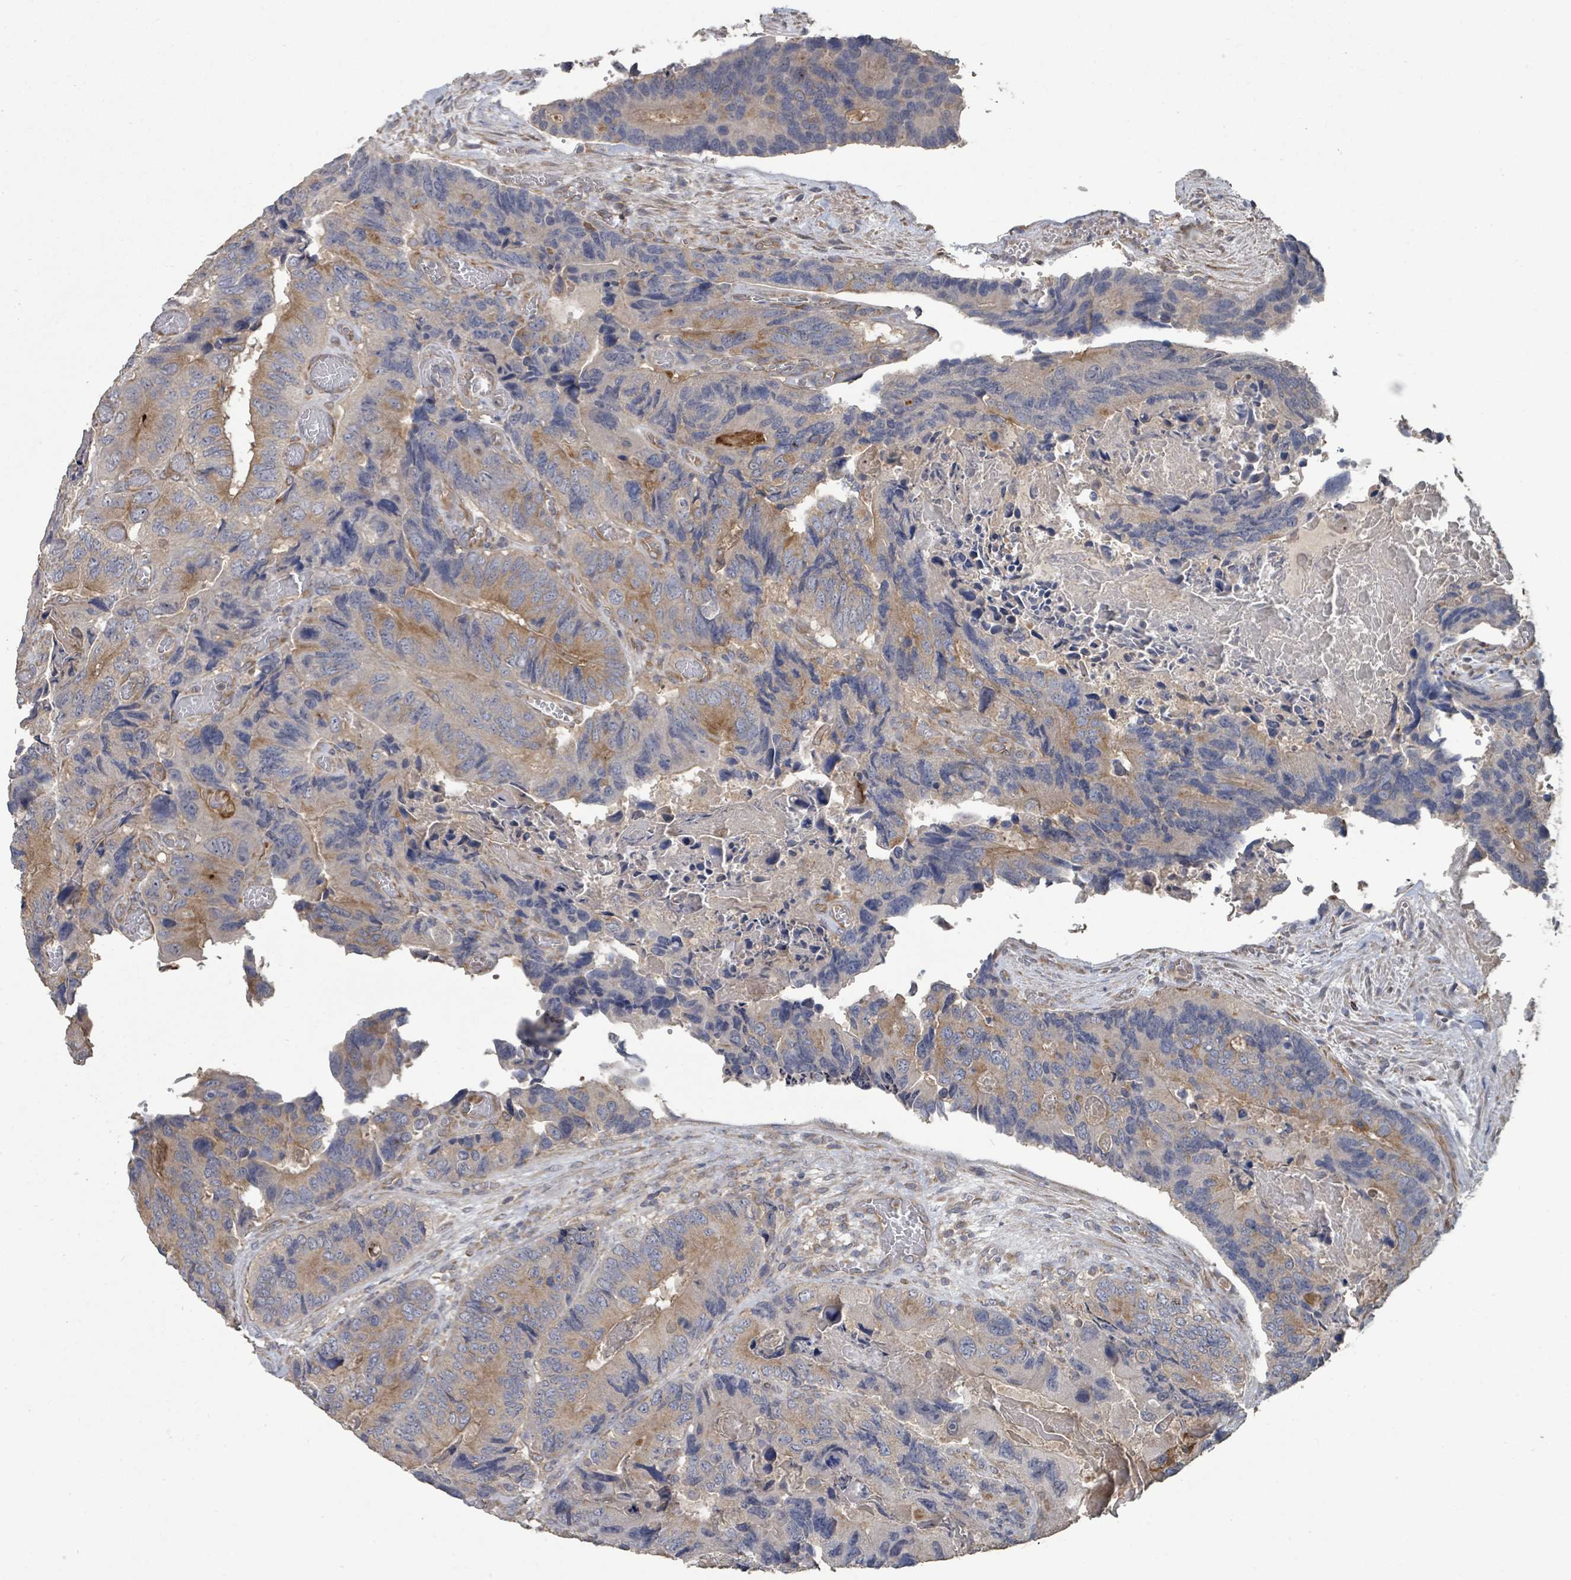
{"staining": {"intensity": "moderate", "quantity": "25%-75%", "location": "cytoplasmic/membranous"}, "tissue": "colorectal cancer", "cell_type": "Tumor cells", "image_type": "cancer", "snomed": [{"axis": "morphology", "description": "Adenocarcinoma, NOS"}, {"axis": "topography", "description": "Colon"}], "caption": "IHC histopathology image of colorectal cancer (adenocarcinoma) stained for a protein (brown), which exhibits medium levels of moderate cytoplasmic/membranous staining in about 25%-75% of tumor cells.", "gene": "SLC9A7", "patient": {"sex": "male", "age": 84}}